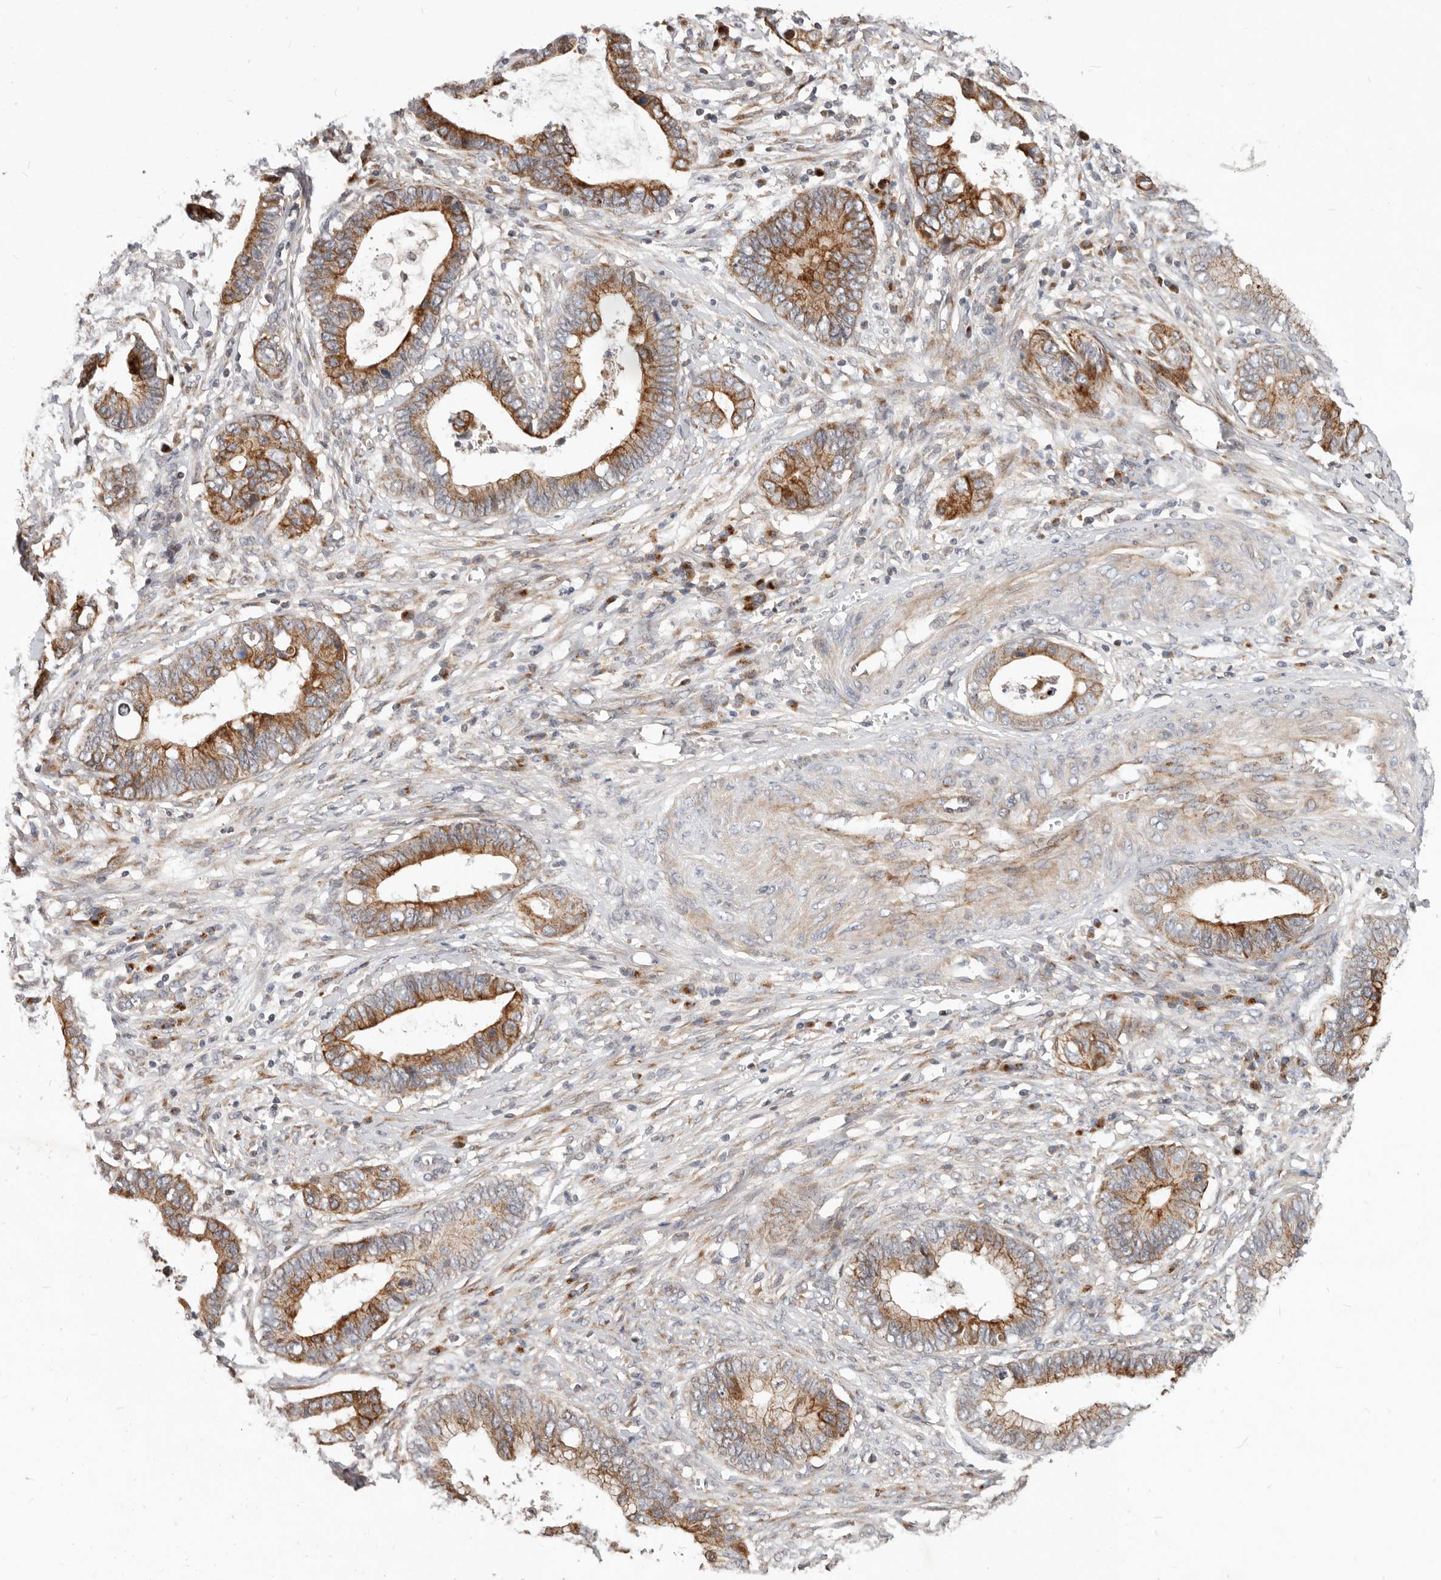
{"staining": {"intensity": "strong", "quantity": ">75%", "location": "cytoplasmic/membranous"}, "tissue": "cervical cancer", "cell_type": "Tumor cells", "image_type": "cancer", "snomed": [{"axis": "morphology", "description": "Adenocarcinoma, NOS"}, {"axis": "topography", "description": "Cervix"}], "caption": "Immunohistochemistry (DAB (3,3'-diaminobenzidine)) staining of adenocarcinoma (cervical) shows strong cytoplasmic/membranous protein staining in approximately >75% of tumor cells. (IHC, brightfield microscopy, high magnification).", "gene": "NPY4R", "patient": {"sex": "female", "age": 44}}